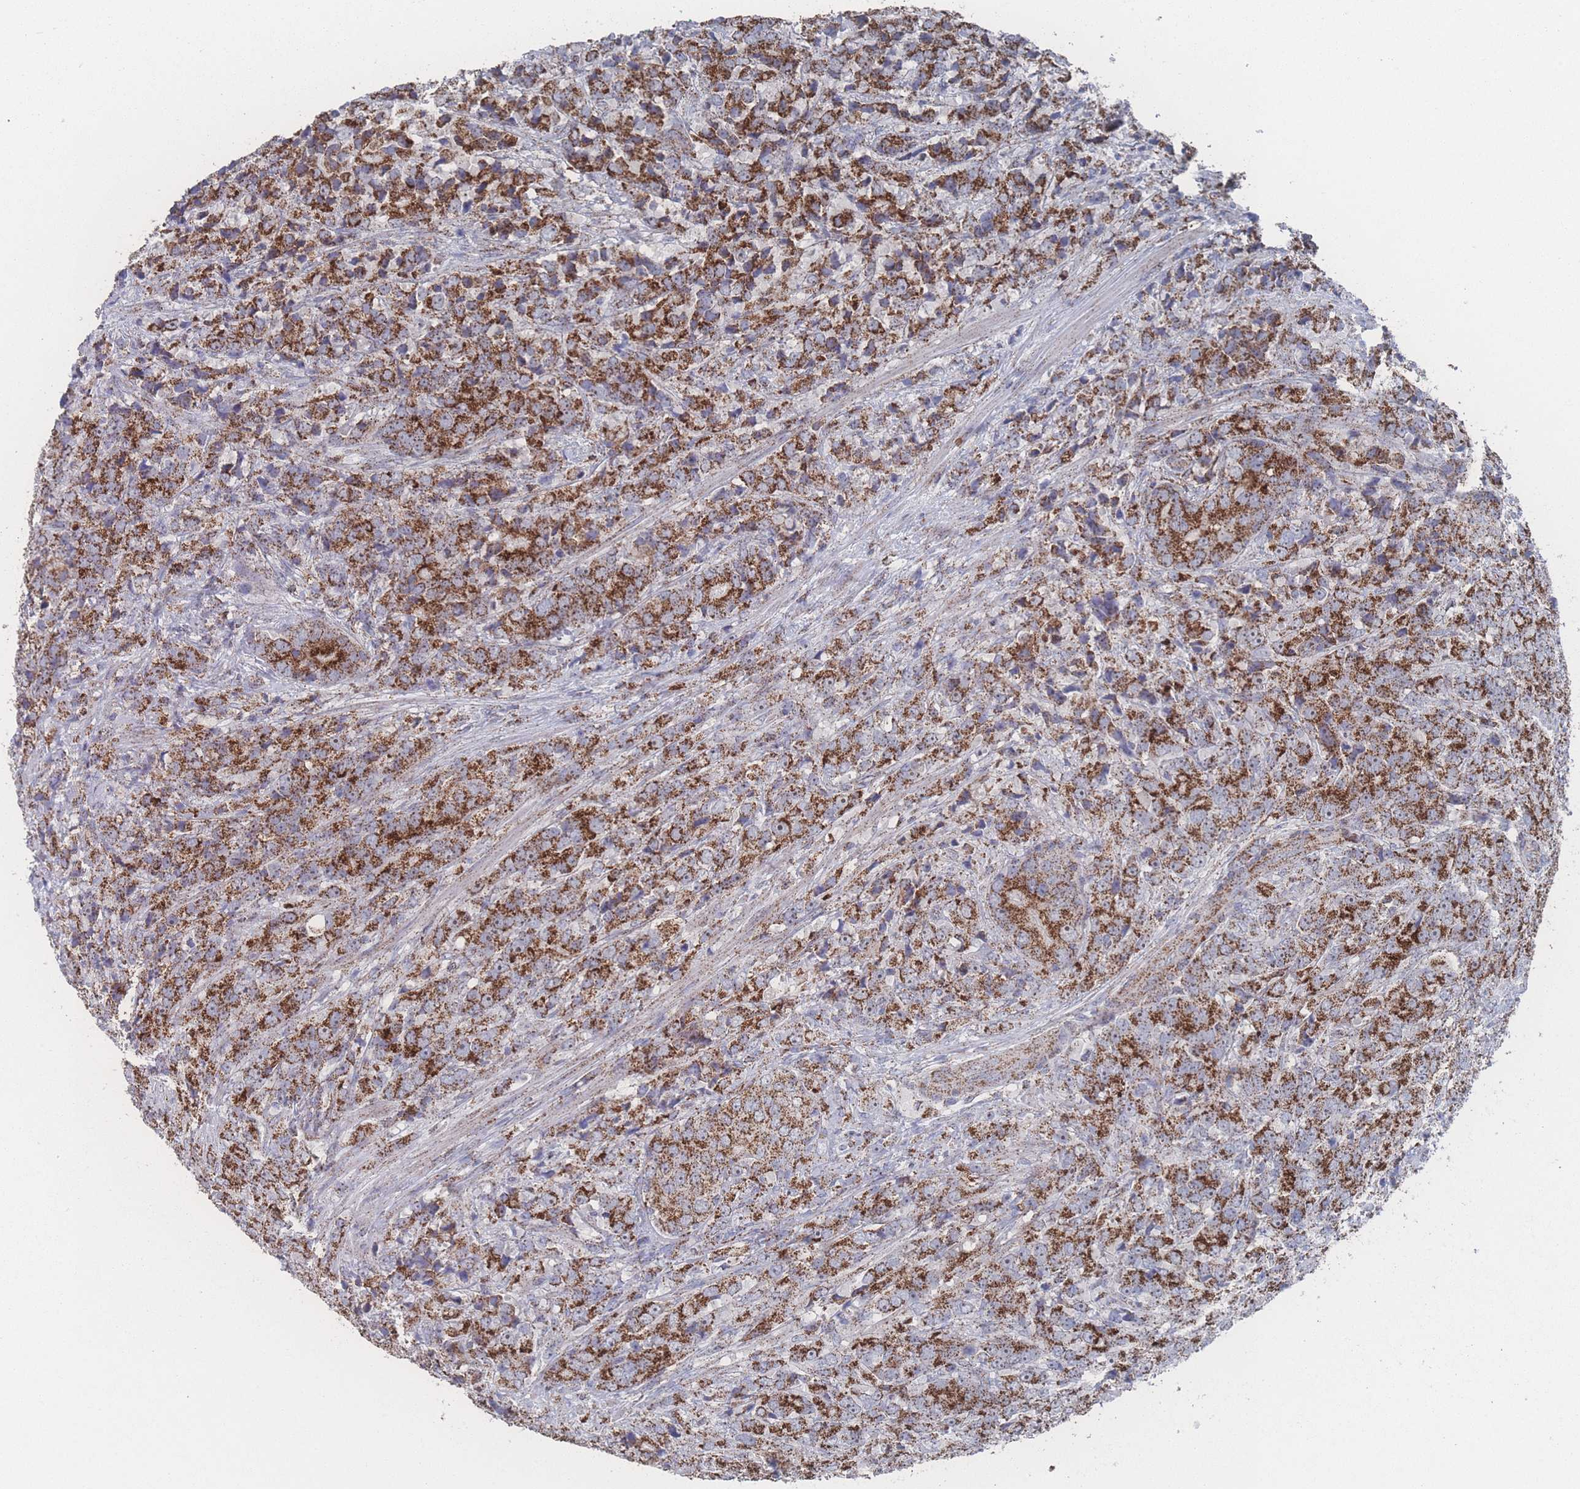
{"staining": {"intensity": "strong", "quantity": ">75%", "location": "cytoplasmic/membranous"}, "tissue": "prostate cancer", "cell_type": "Tumor cells", "image_type": "cancer", "snomed": [{"axis": "morphology", "description": "Adenocarcinoma, High grade"}, {"axis": "topography", "description": "Prostate"}], "caption": "Immunohistochemical staining of human prostate cancer reveals strong cytoplasmic/membranous protein expression in approximately >75% of tumor cells. (DAB IHC with brightfield microscopy, high magnification).", "gene": "PEX14", "patient": {"sex": "male", "age": 62}}